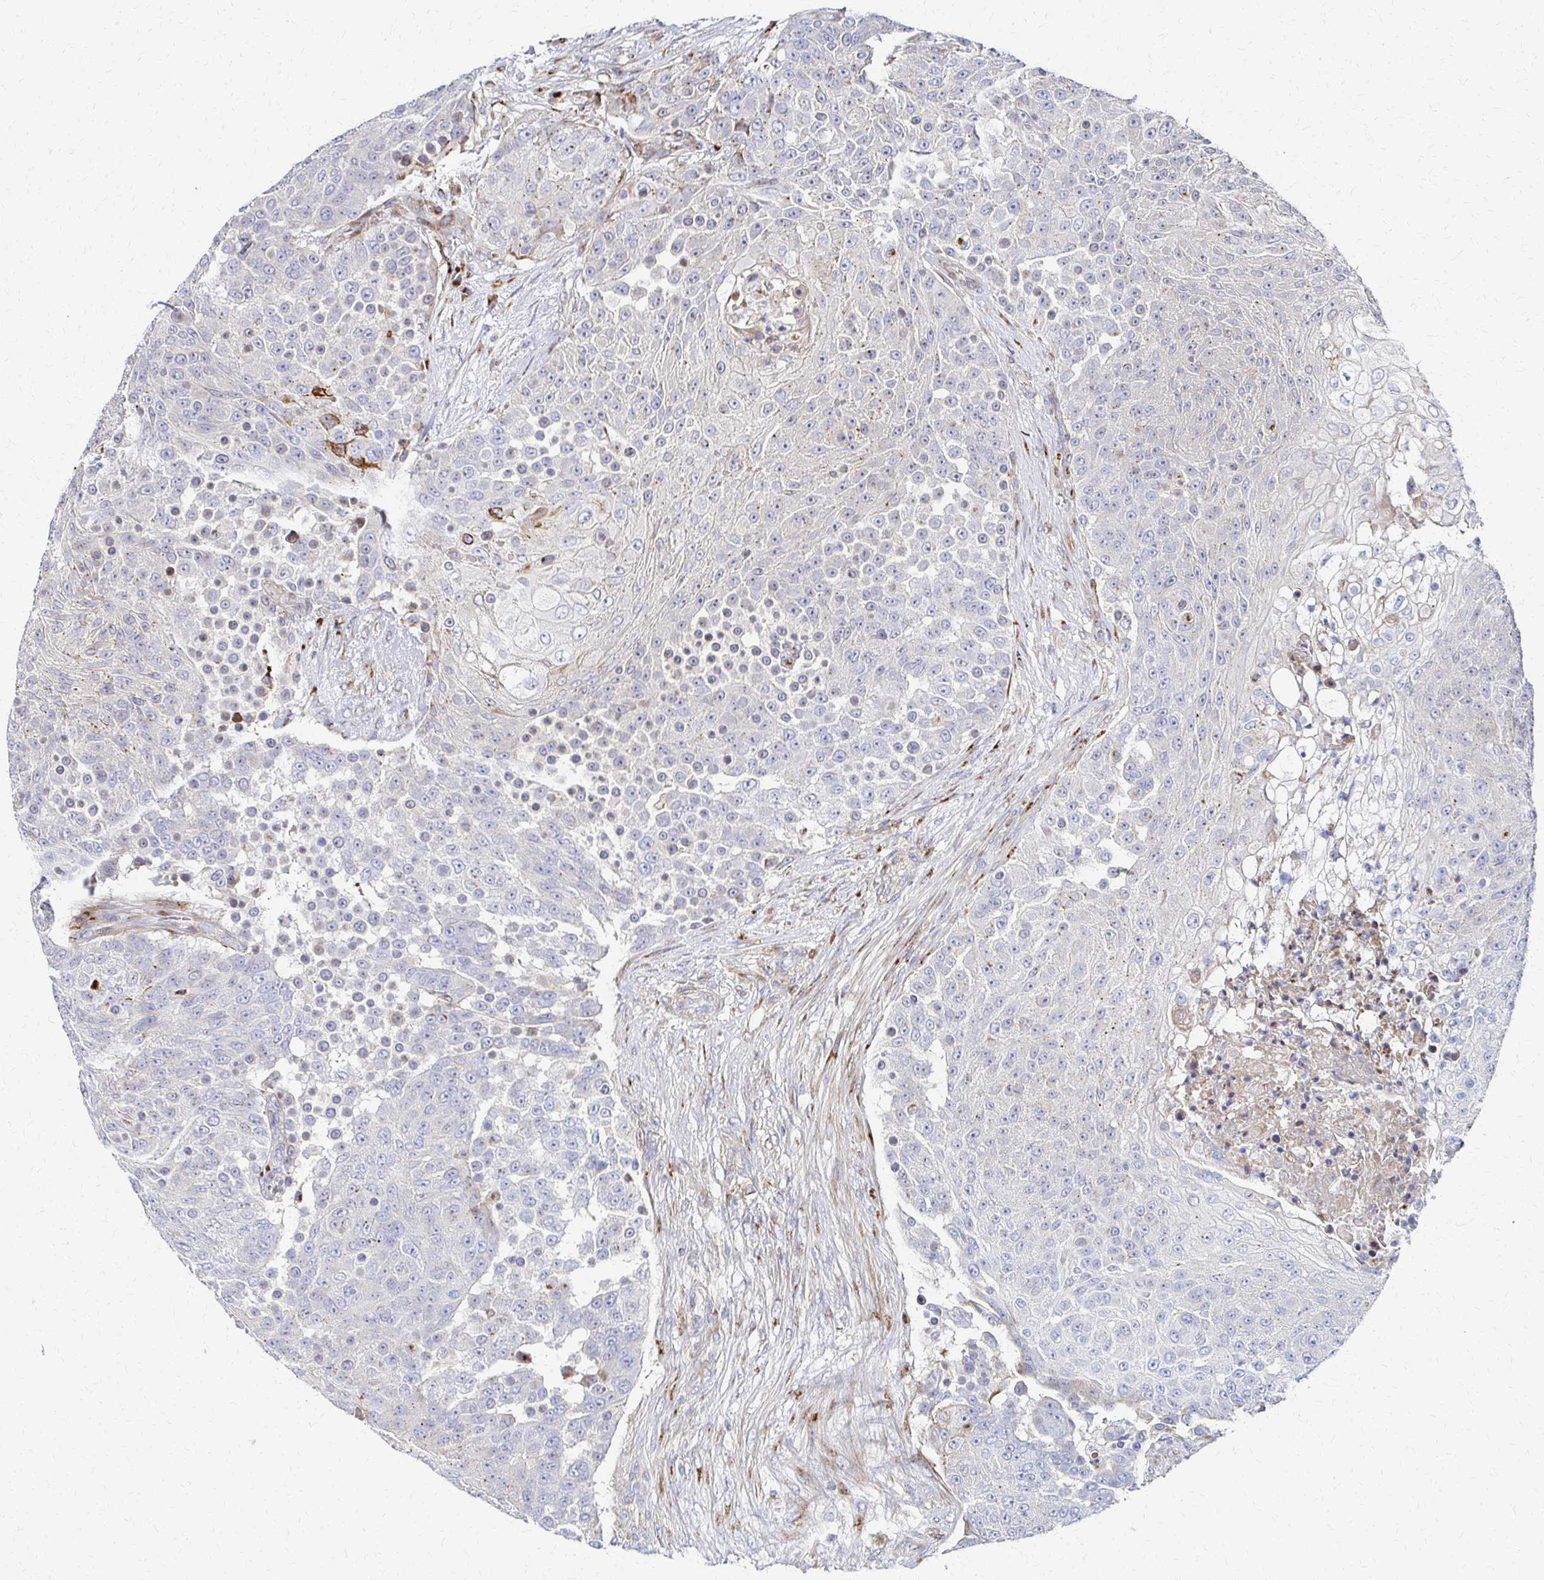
{"staining": {"intensity": "negative", "quantity": "none", "location": "none"}, "tissue": "urothelial cancer", "cell_type": "Tumor cells", "image_type": "cancer", "snomed": [{"axis": "morphology", "description": "Urothelial carcinoma, High grade"}, {"axis": "topography", "description": "Urinary bladder"}], "caption": "Tumor cells are negative for brown protein staining in high-grade urothelial carcinoma.", "gene": "MAN1A1", "patient": {"sex": "female", "age": 63}}